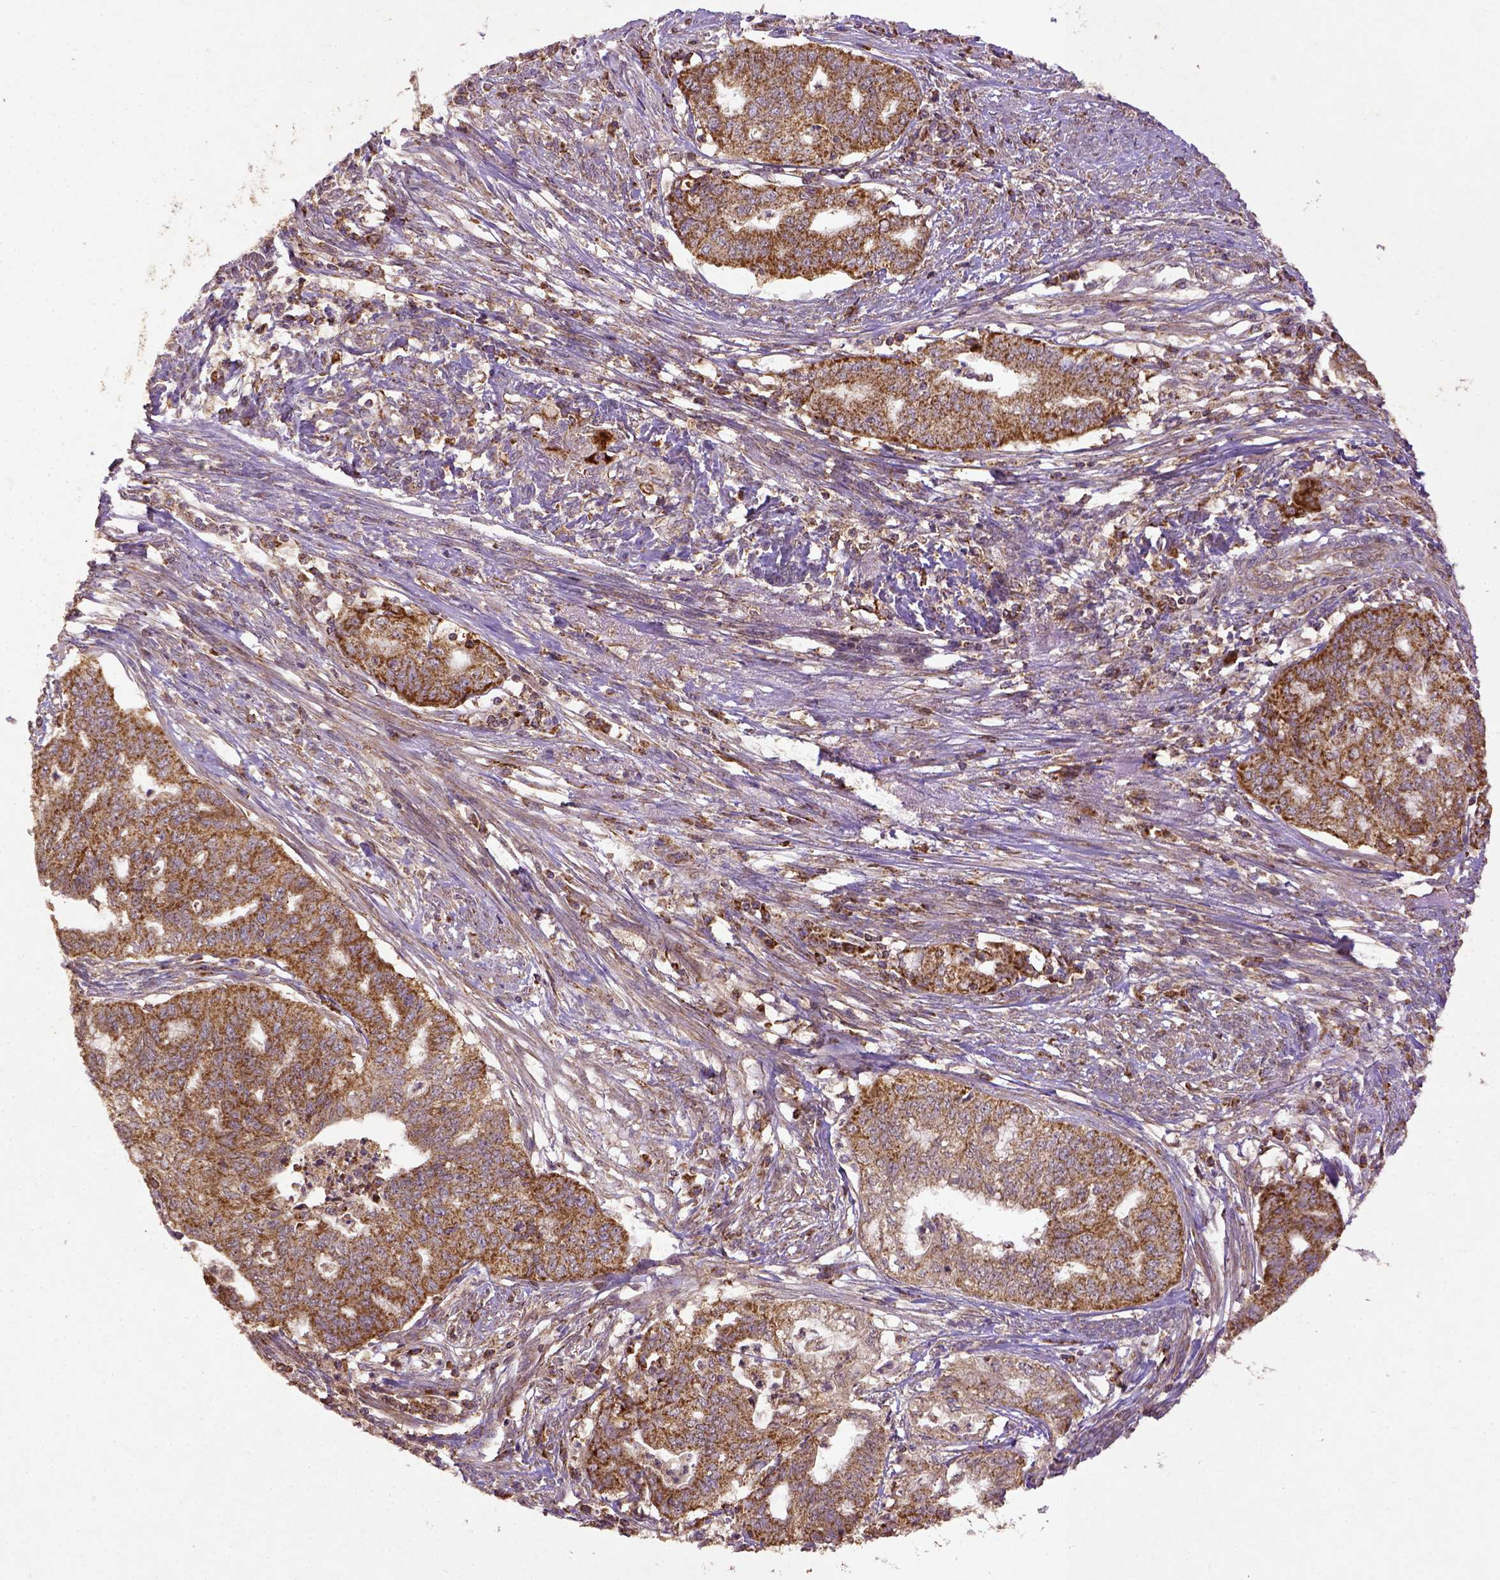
{"staining": {"intensity": "strong", "quantity": ">75%", "location": "cytoplasmic/membranous"}, "tissue": "endometrial cancer", "cell_type": "Tumor cells", "image_type": "cancer", "snomed": [{"axis": "morphology", "description": "Adenocarcinoma, NOS"}, {"axis": "topography", "description": "Endometrium"}], "caption": "Endometrial cancer tissue displays strong cytoplasmic/membranous staining in approximately >75% of tumor cells, visualized by immunohistochemistry. (DAB = brown stain, brightfield microscopy at high magnification).", "gene": "MT-CO1", "patient": {"sex": "female", "age": 79}}